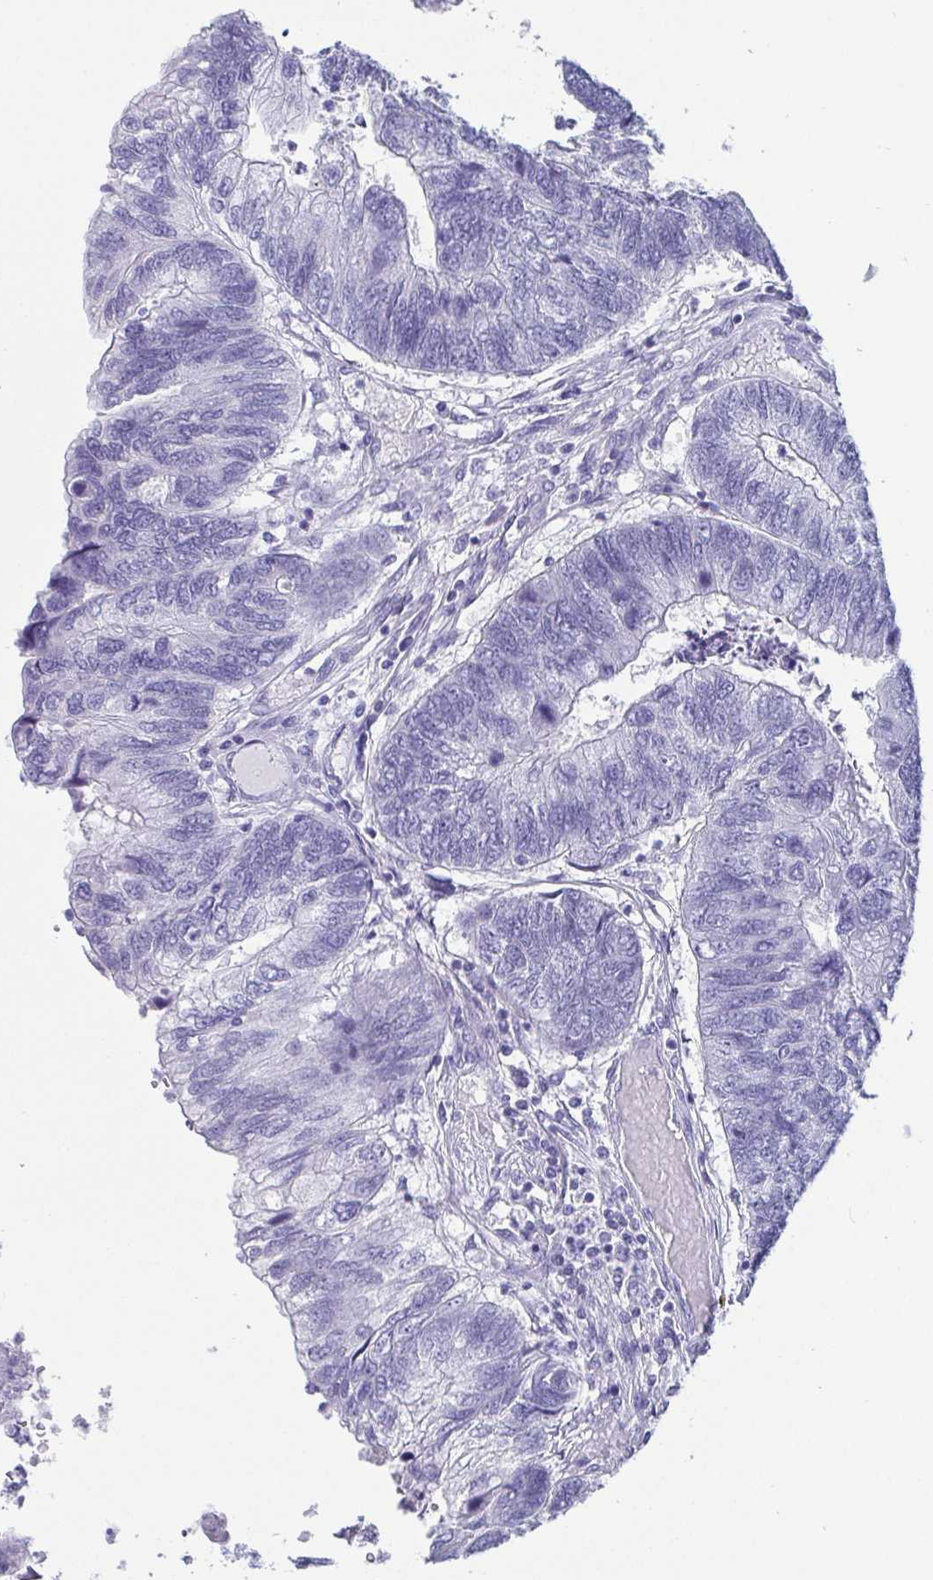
{"staining": {"intensity": "negative", "quantity": "none", "location": "none"}, "tissue": "colorectal cancer", "cell_type": "Tumor cells", "image_type": "cancer", "snomed": [{"axis": "morphology", "description": "Adenocarcinoma, NOS"}, {"axis": "topography", "description": "Colon"}], "caption": "The micrograph displays no staining of tumor cells in adenocarcinoma (colorectal).", "gene": "SCGN", "patient": {"sex": "female", "age": 67}}